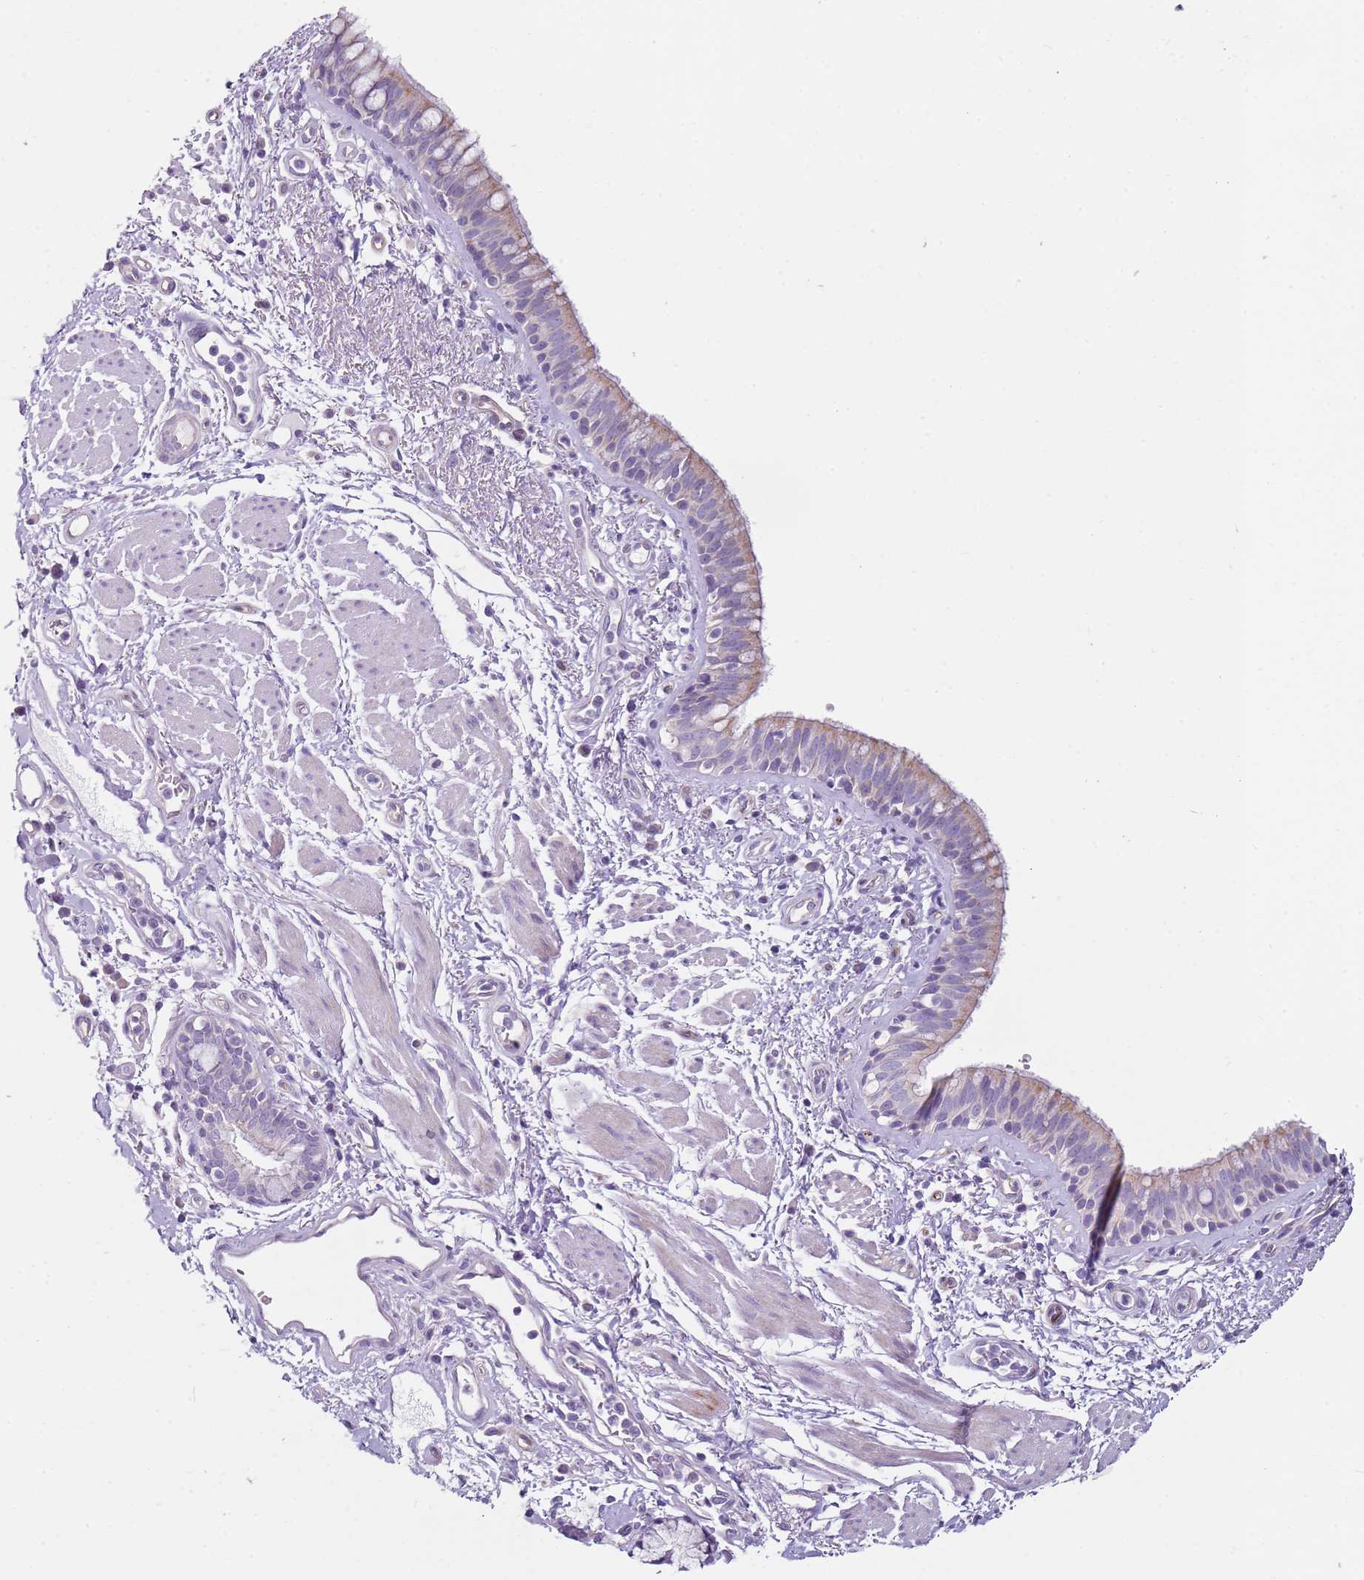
{"staining": {"intensity": "moderate", "quantity": "25%-75%", "location": "cytoplasmic/membranous"}, "tissue": "bronchus", "cell_type": "Respiratory epithelial cells", "image_type": "normal", "snomed": [{"axis": "morphology", "description": "Normal tissue, NOS"}, {"axis": "morphology", "description": "Neoplasm, uncertain whether benign or malignant"}, {"axis": "topography", "description": "Bronchus"}, {"axis": "topography", "description": "Lung"}], "caption": "Respiratory epithelial cells show moderate cytoplasmic/membranous positivity in about 25%-75% of cells in normal bronchus. The protein is stained brown, and the nuclei are stained in blue (DAB IHC with brightfield microscopy, high magnification).", "gene": "ALS2", "patient": {"sex": "male", "age": 55}}